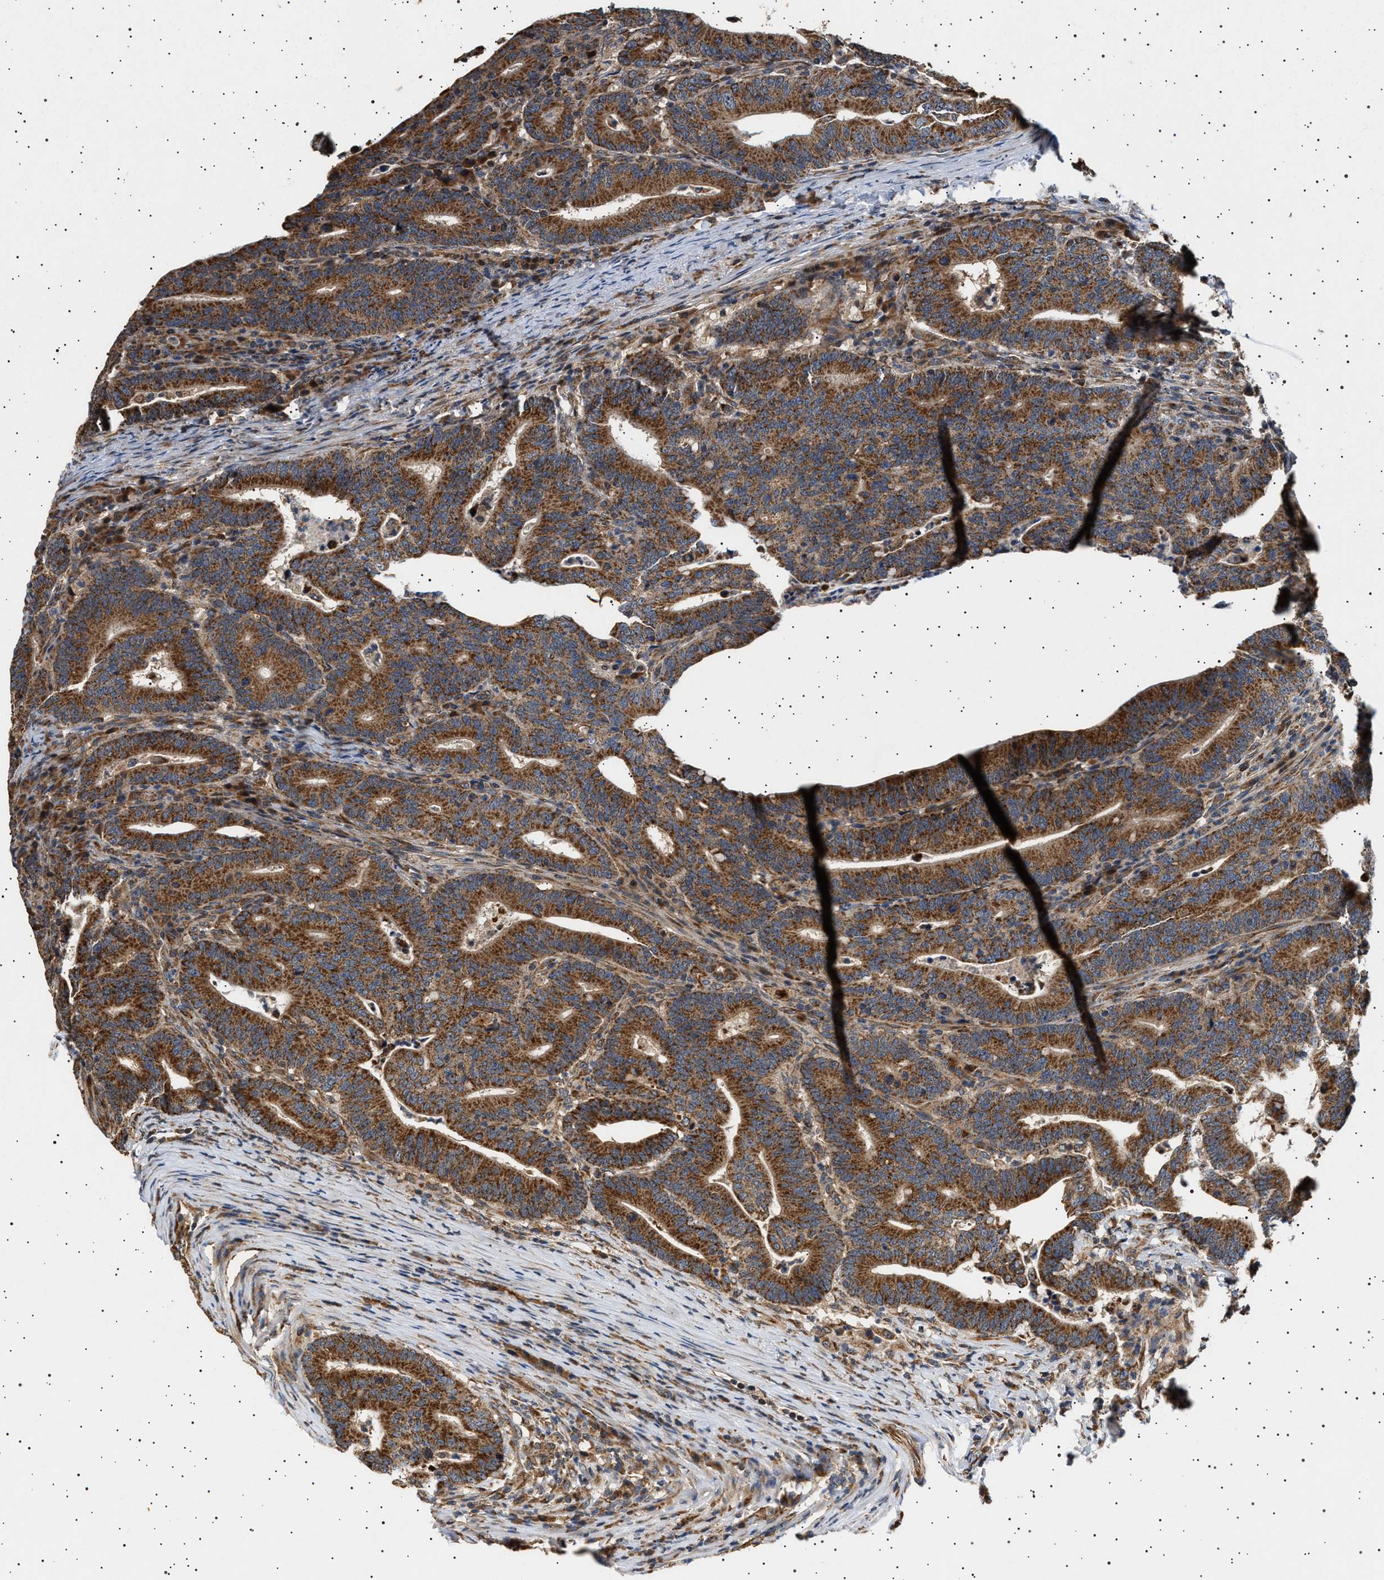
{"staining": {"intensity": "strong", "quantity": ">75%", "location": "cytoplasmic/membranous"}, "tissue": "colorectal cancer", "cell_type": "Tumor cells", "image_type": "cancer", "snomed": [{"axis": "morphology", "description": "Adenocarcinoma, NOS"}, {"axis": "topography", "description": "Colon"}], "caption": "There is high levels of strong cytoplasmic/membranous positivity in tumor cells of colorectal adenocarcinoma, as demonstrated by immunohistochemical staining (brown color).", "gene": "TRUB2", "patient": {"sex": "female", "age": 66}}